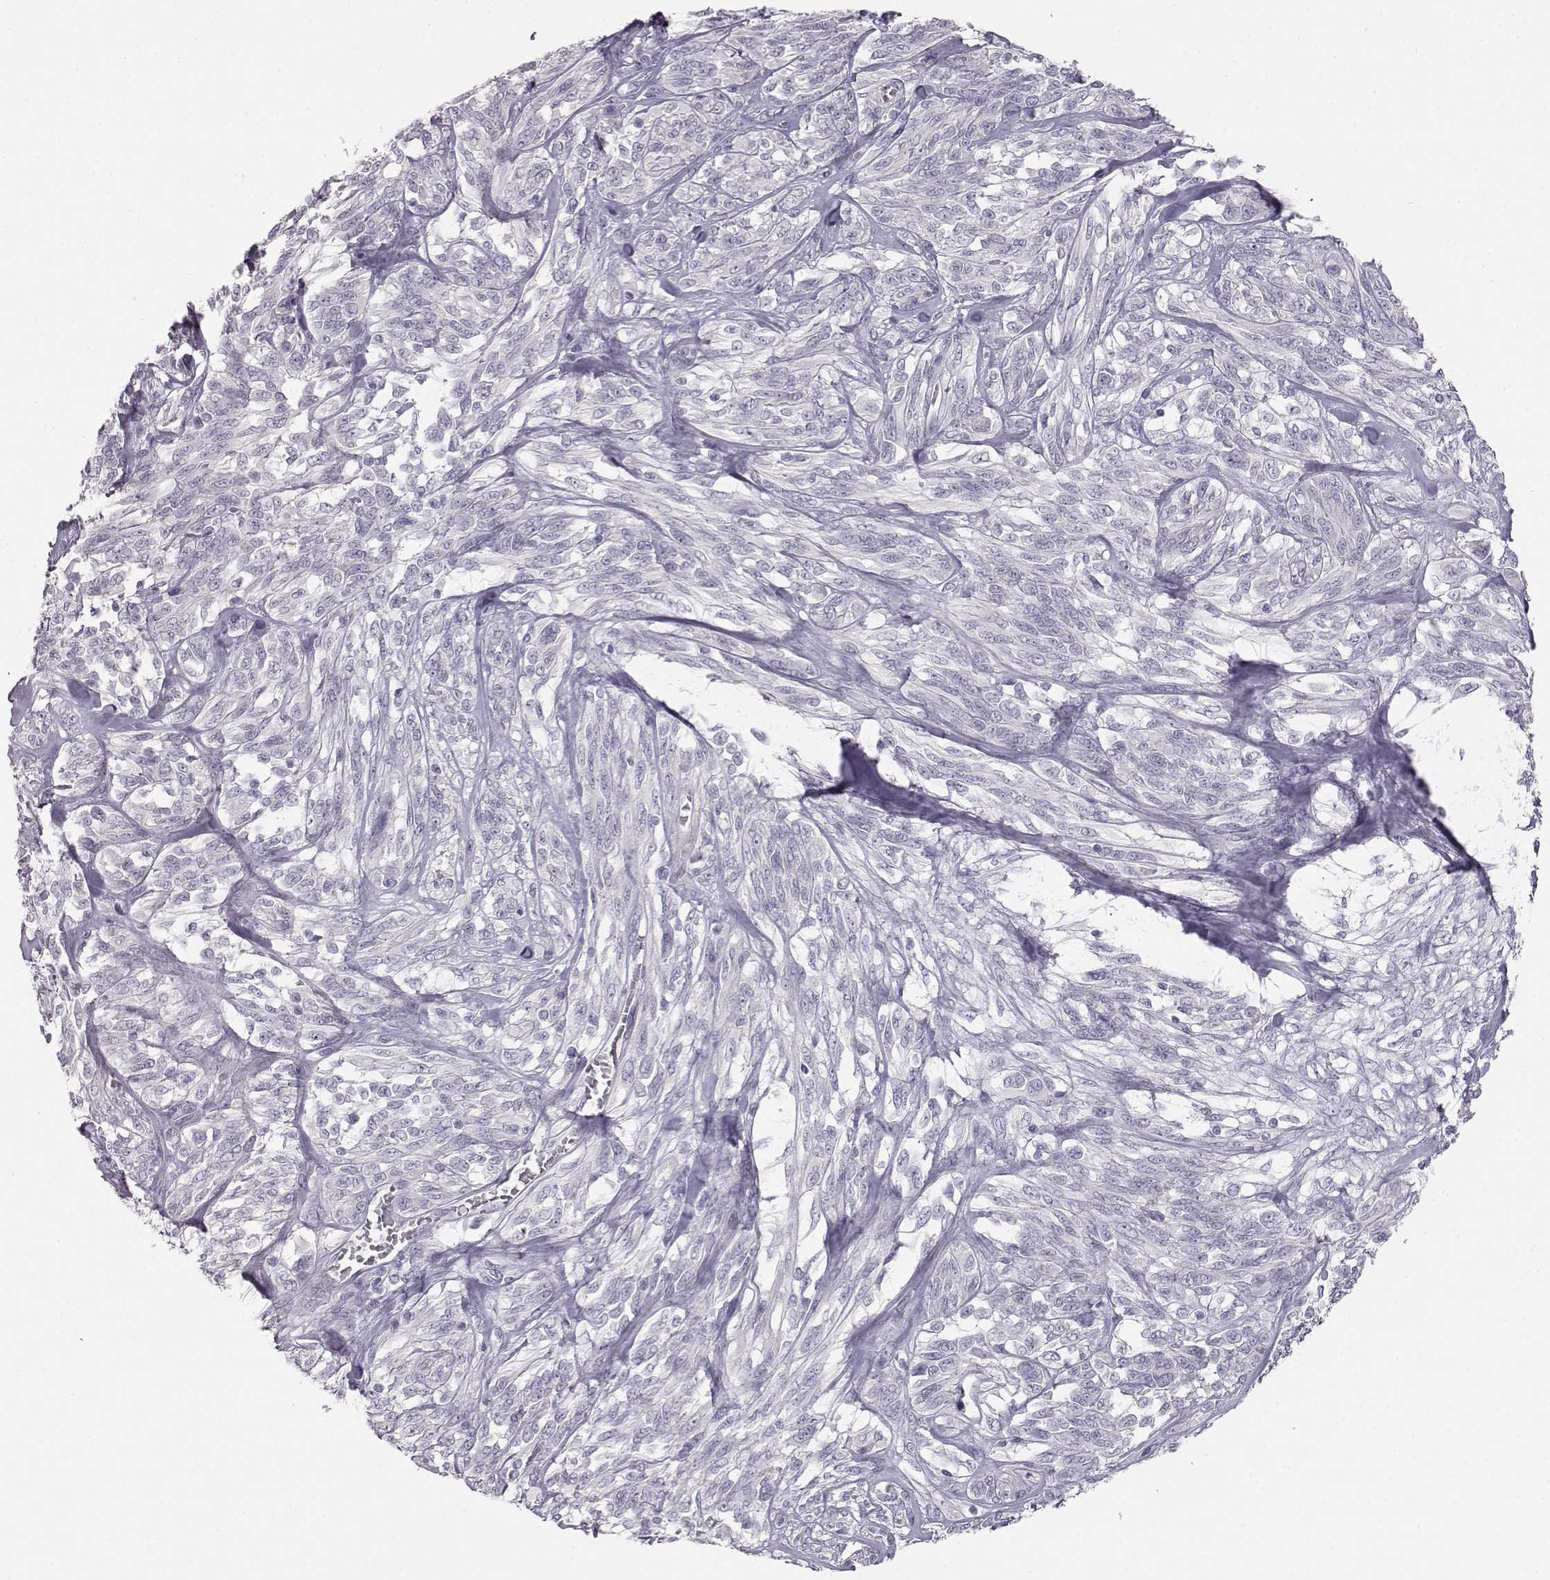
{"staining": {"intensity": "negative", "quantity": "none", "location": "none"}, "tissue": "melanoma", "cell_type": "Tumor cells", "image_type": "cancer", "snomed": [{"axis": "morphology", "description": "Malignant melanoma, NOS"}, {"axis": "topography", "description": "Skin"}], "caption": "This is a micrograph of immunohistochemistry staining of melanoma, which shows no staining in tumor cells.", "gene": "MYCBPAP", "patient": {"sex": "female", "age": 91}}